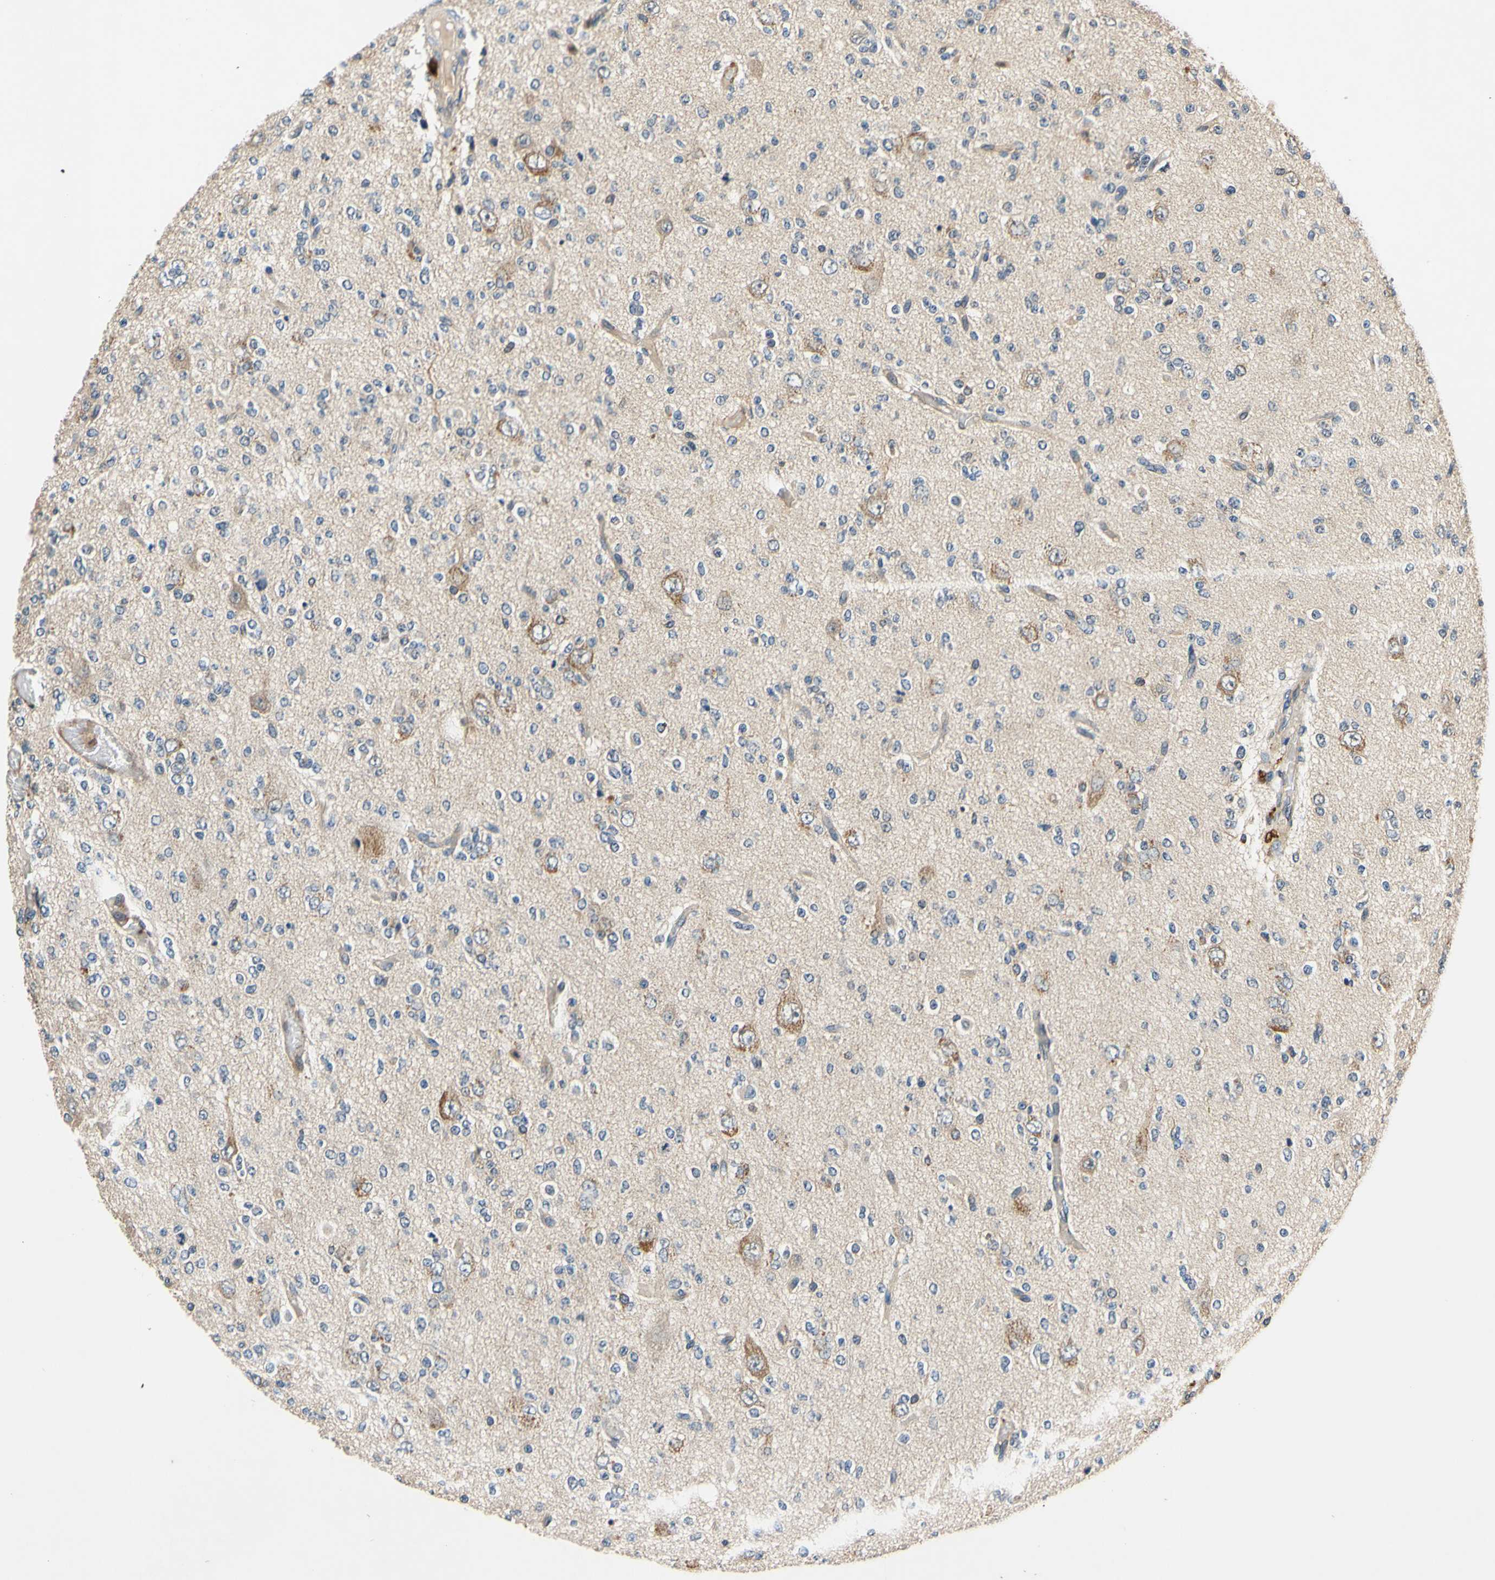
{"staining": {"intensity": "moderate", "quantity": "<25%", "location": "cytoplasmic/membranous"}, "tissue": "glioma", "cell_type": "Tumor cells", "image_type": "cancer", "snomed": [{"axis": "morphology", "description": "Glioma, malignant, Low grade"}, {"axis": "topography", "description": "Brain"}], "caption": "A histopathology image of human low-grade glioma (malignant) stained for a protein reveals moderate cytoplasmic/membranous brown staining in tumor cells.", "gene": "PLA2G4A", "patient": {"sex": "male", "age": 38}}